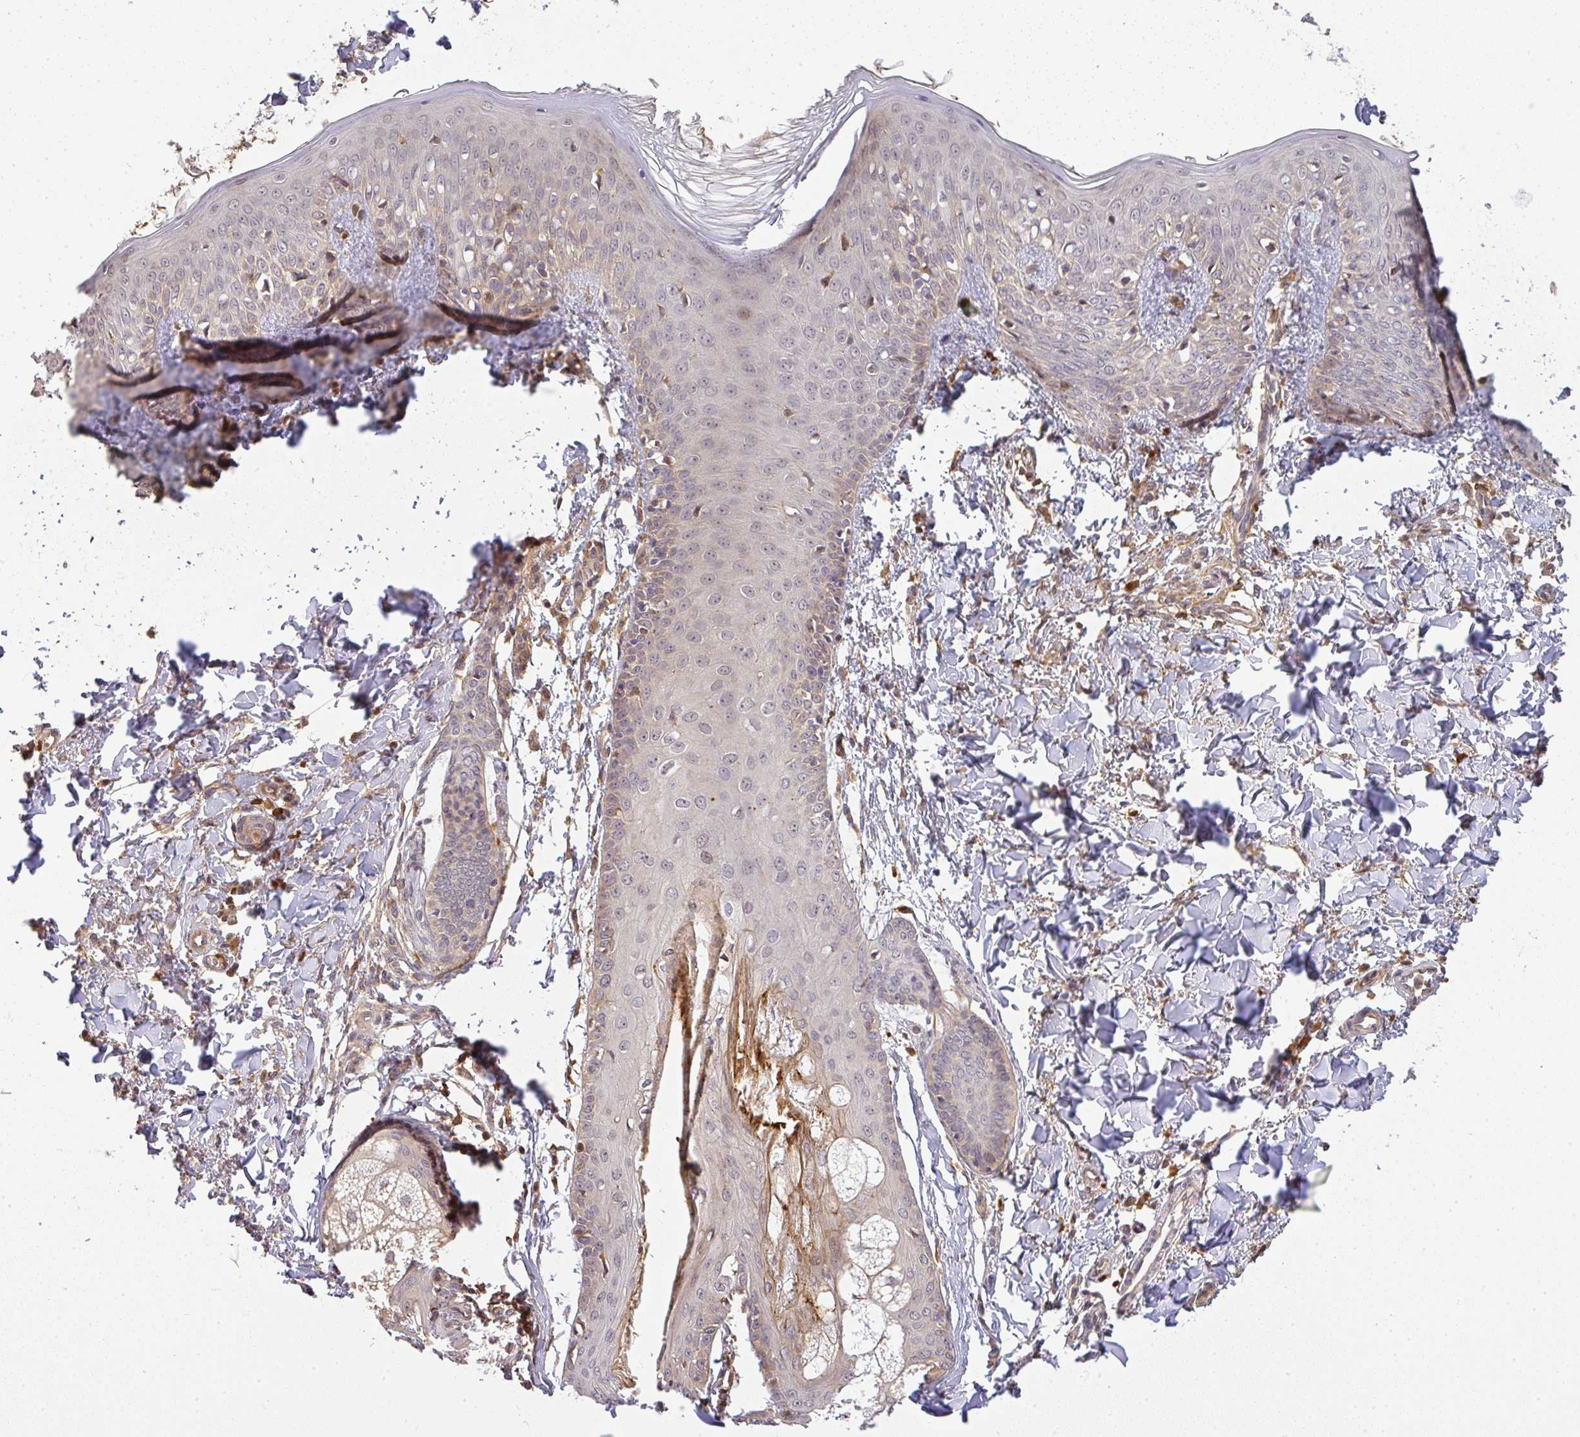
{"staining": {"intensity": "moderate", "quantity": ">75%", "location": "cytoplasmic/membranous"}, "tissue": "skin", "cell_type": "Fibroblasts", "image_type": "normal", "snomed": [{"axis": "morphology", "description": "Normal tissue, NOS"}, {"axis": "topography", "description": "Skin"}], "caption": "Fibroblasts show medium levels of moderate cytoplasmic/membranous staining in approximately >75% of cells in benign skin.", "gene": "FAM153A", "patient": {"sex": "male", "age": 16}}